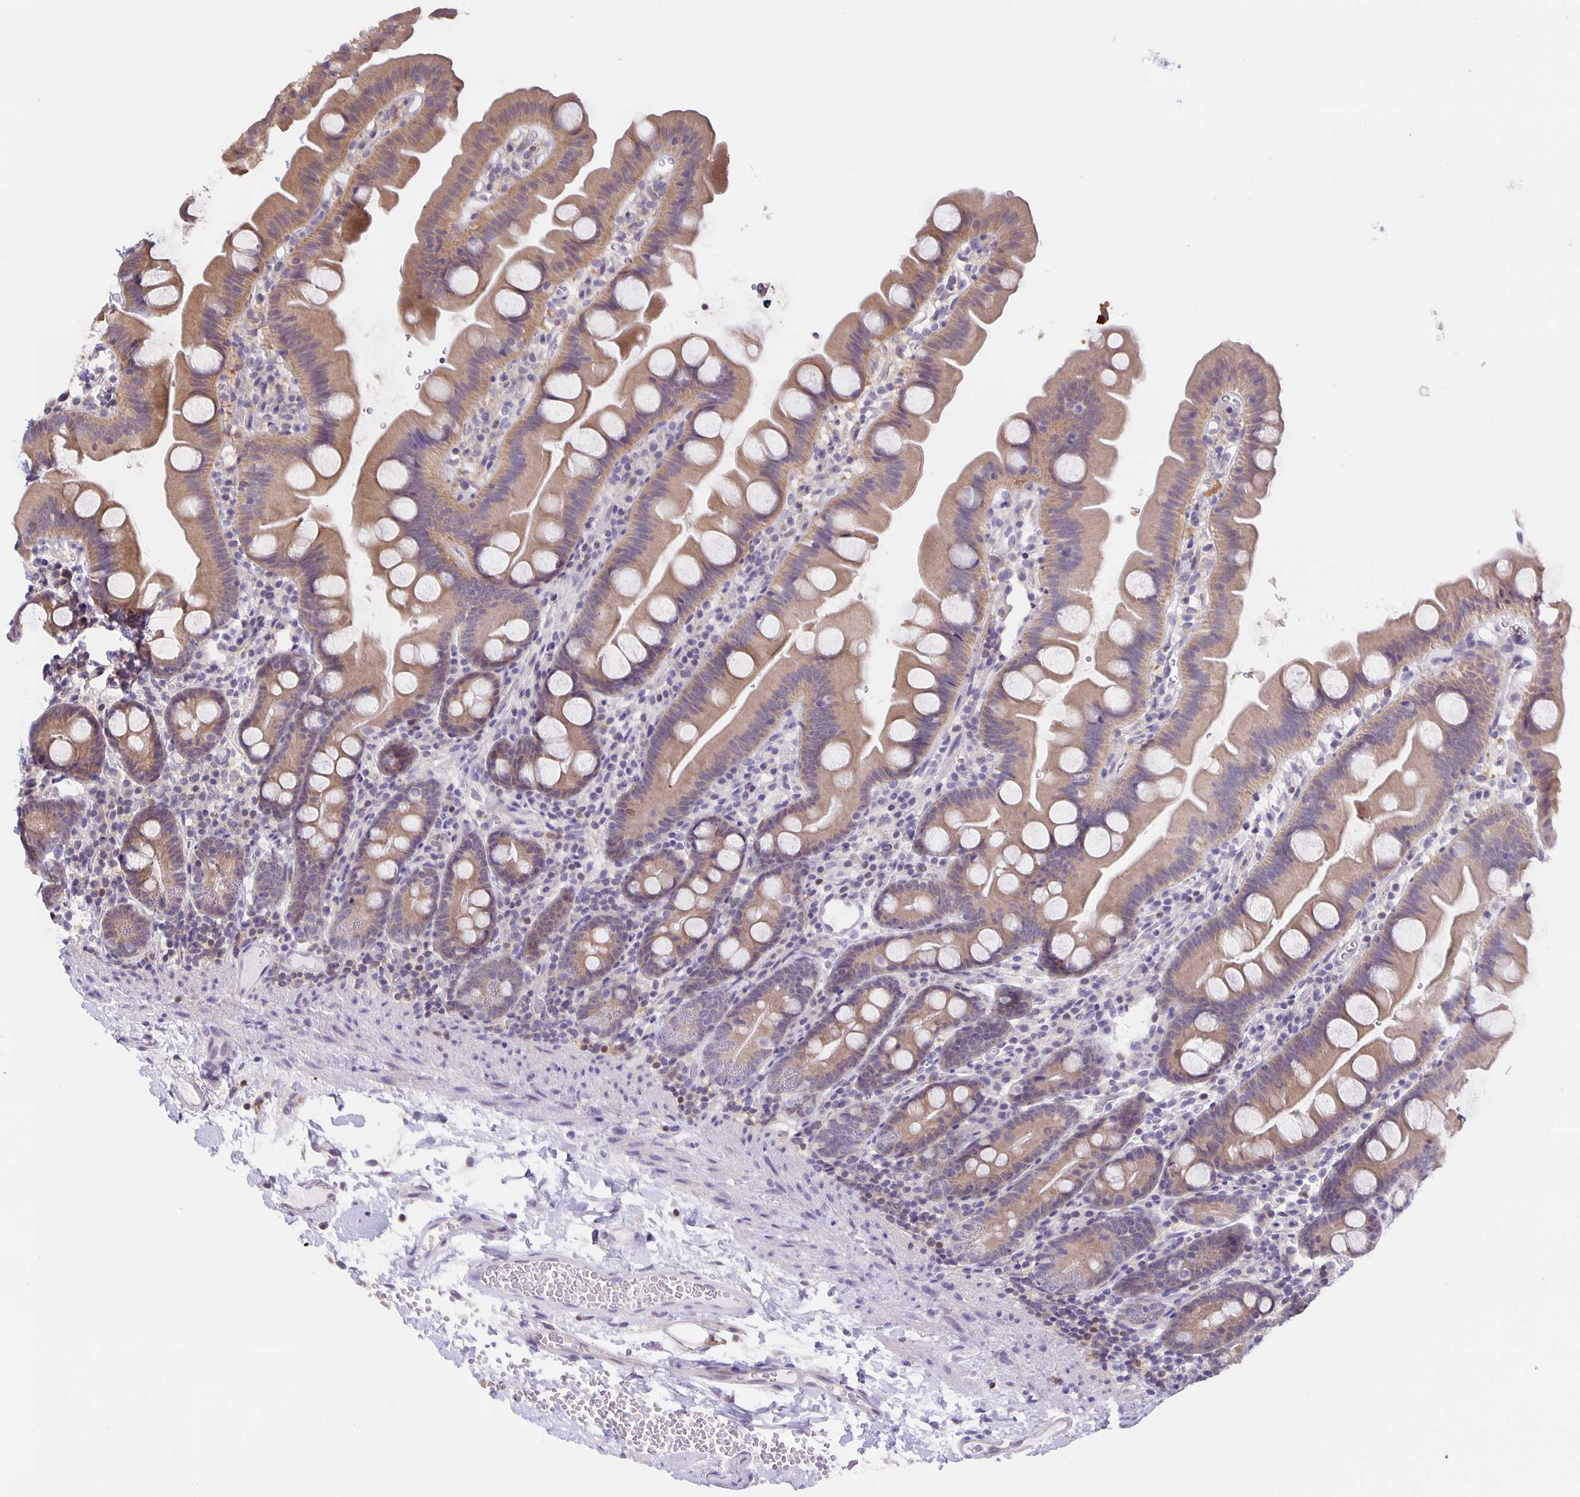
{"staining": {"intensity": "weak", "quantity": ">75%", "location": "cytoplasmic/membranous"}, "tissue": "small intestine", "cell_type": "Glandular cells", "image_type": "normal", "snomed": [{"axis": "morphology", "description": "Normal tissue, NOS"}, {"axis": "topography", "description": "Small intestine"}], "caption": "Glandular cells show low levels of weak cytoplasmic/membranous positivity in about >75% of cells in normal human small intestine. Immunohistochemistry stains the protein in brown and the nuclei are stained blue.", "gene": "MARCHF6", "patient": {"sex": "female", "age": 68}}